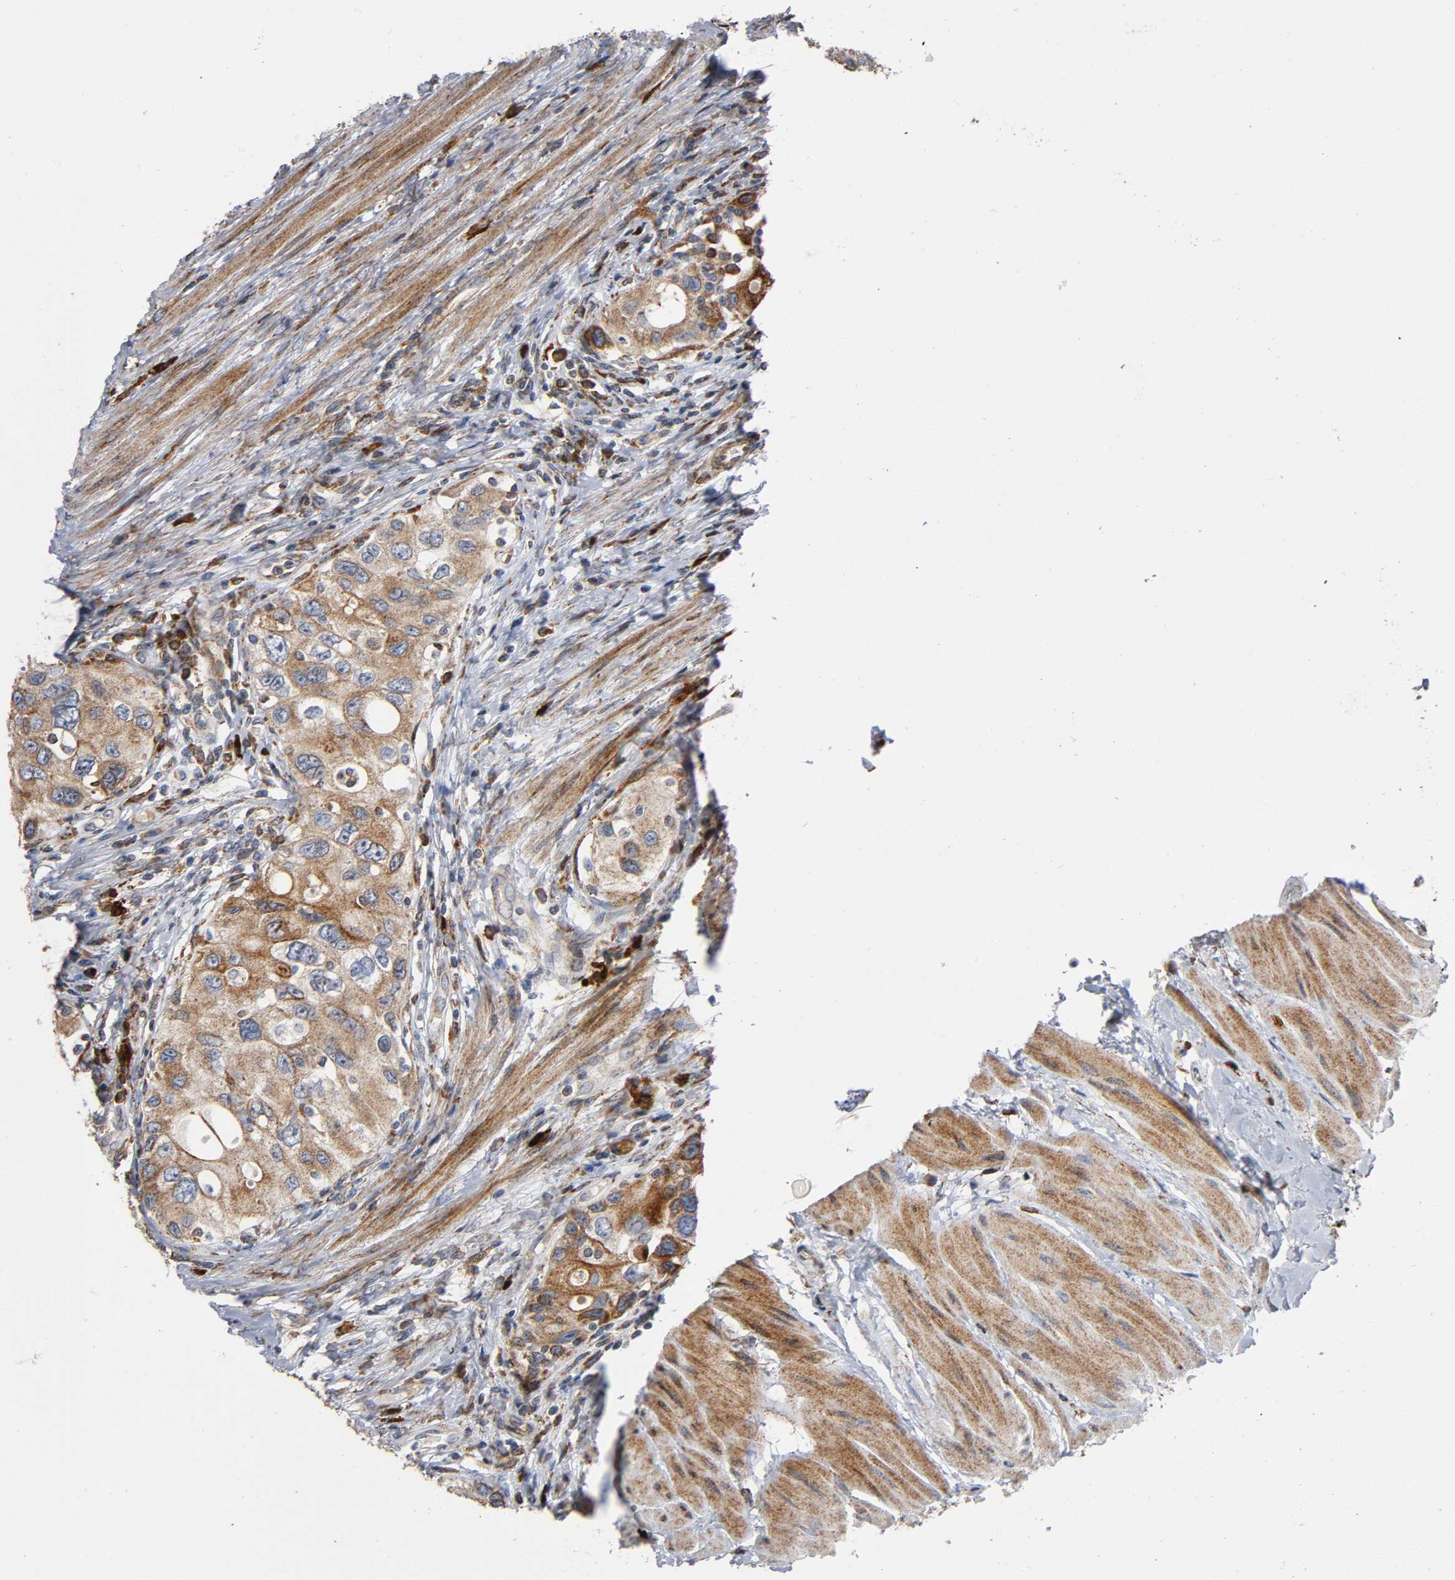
{"staining": {"intensity": "moderate", "quantity": "25%-75%", "location": "cytoplasmic/membranous"}, "tissue": "urothelial cancer", "cell_type": "Tumor cells", "image_type": "cancer", "snomed": [{"axis": "morphology", "description": "Urothelial carcinoma, High grade"}, {"axis": "topography", "description": "Urinary bladder"}], "caption": "Human urothelial cancer stained for a protein (brown) demonstrates moderate cytoplasmic/membranous positive positivity in about 25%-75% of tumor cells.", "gene": "MAP3K1", "patient": {"sex": "female", "age": 56}}